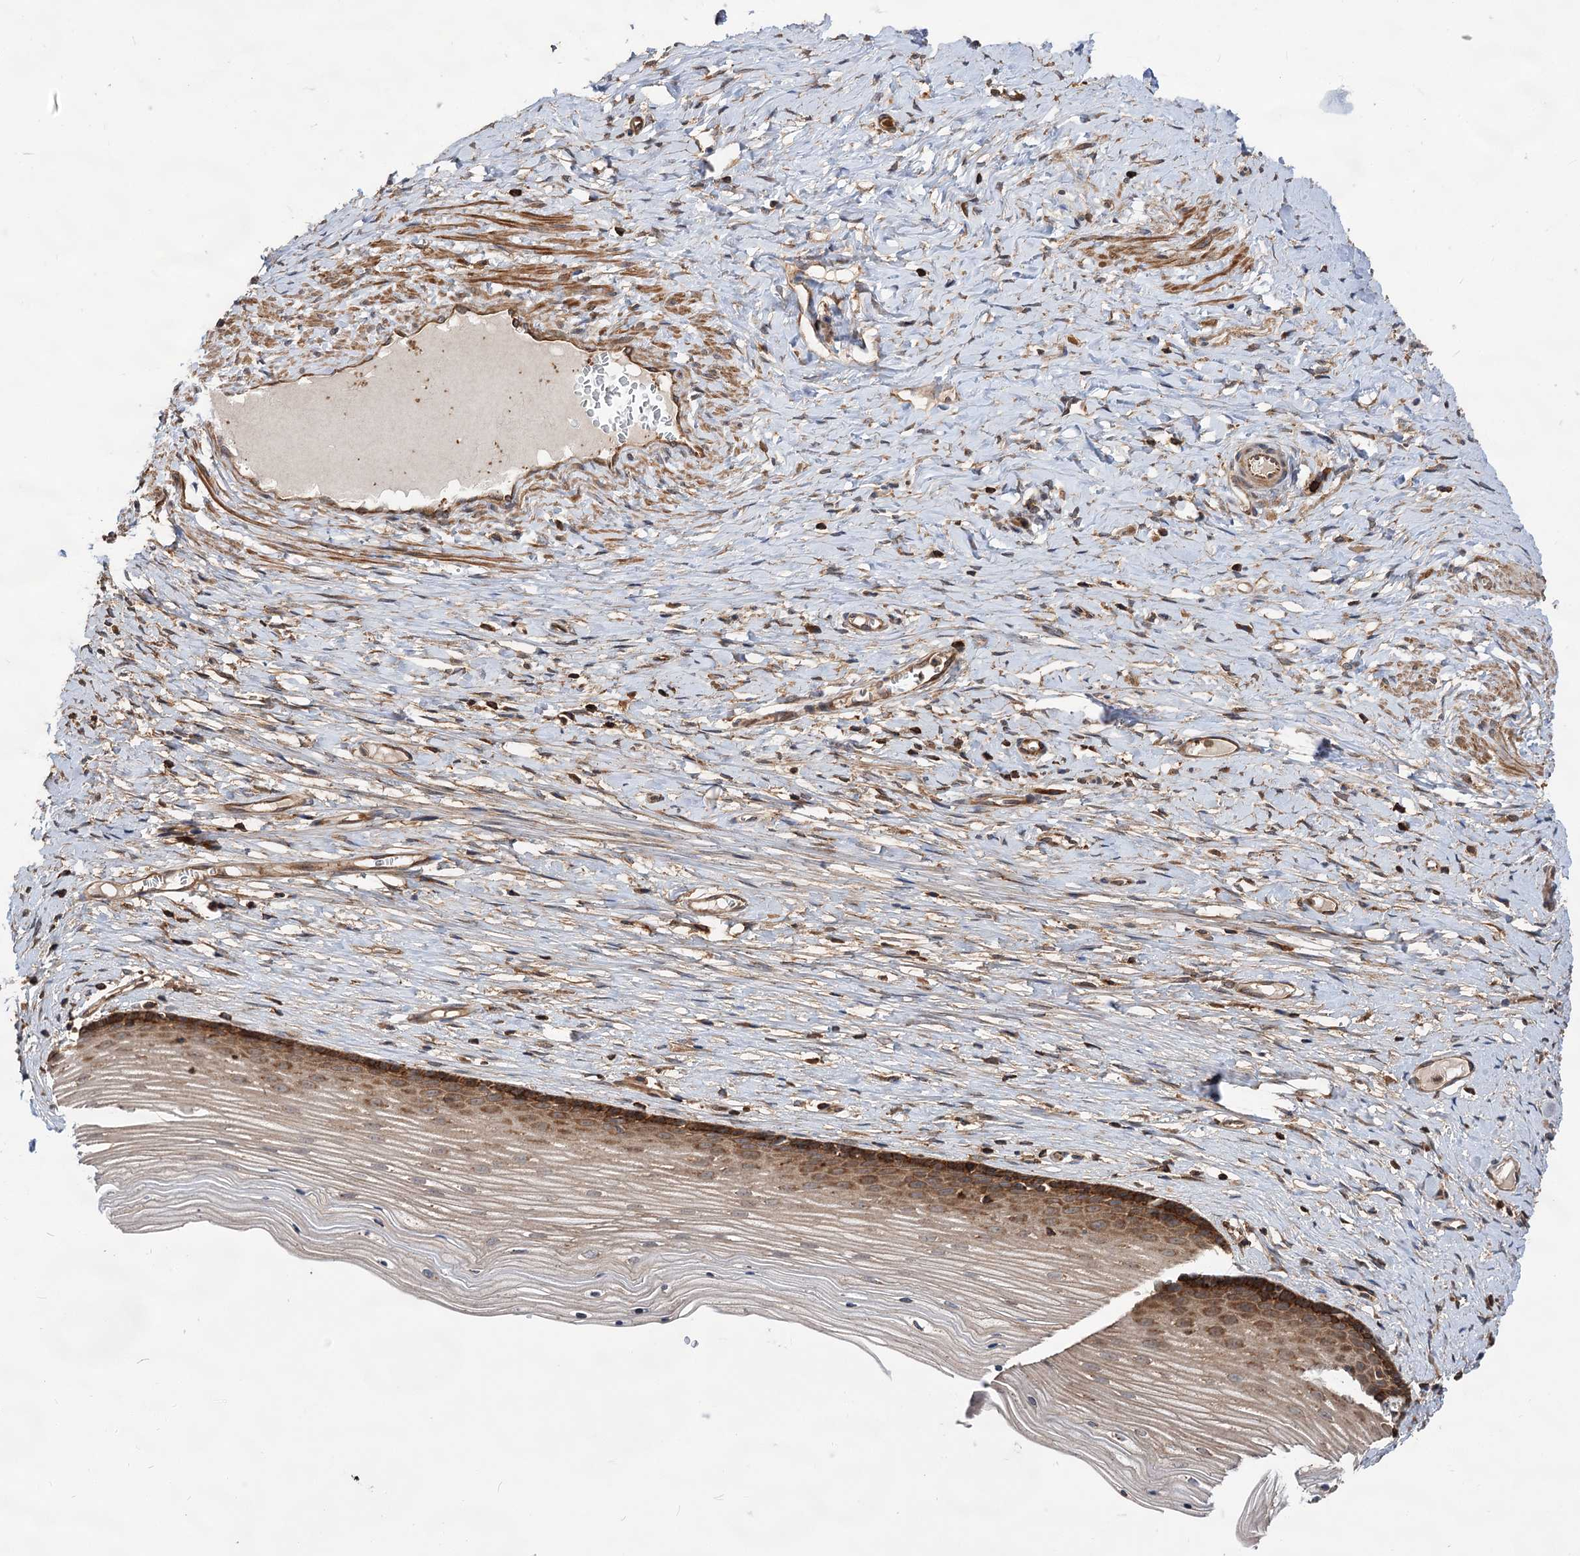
{"staining": {"intensity": "moderate", "quantity": ">75%", "location": "cytoplasmic/membranous"}, "tissue": "cervix", "cell_type": "Glandular cells", "image_type": "normal", "snomed": [{"axis": "morphology", "description": "Normal tissue, NOS"}, {"axis": "topography", "description": "Cervix"}], "caption": "The immunohistochemical stain highlights moderate cytoplasmic/membranous expression in glandular cells of benign cervix.", "gene": "PACS1", "patient": {"sex": "female", "age": 42}}